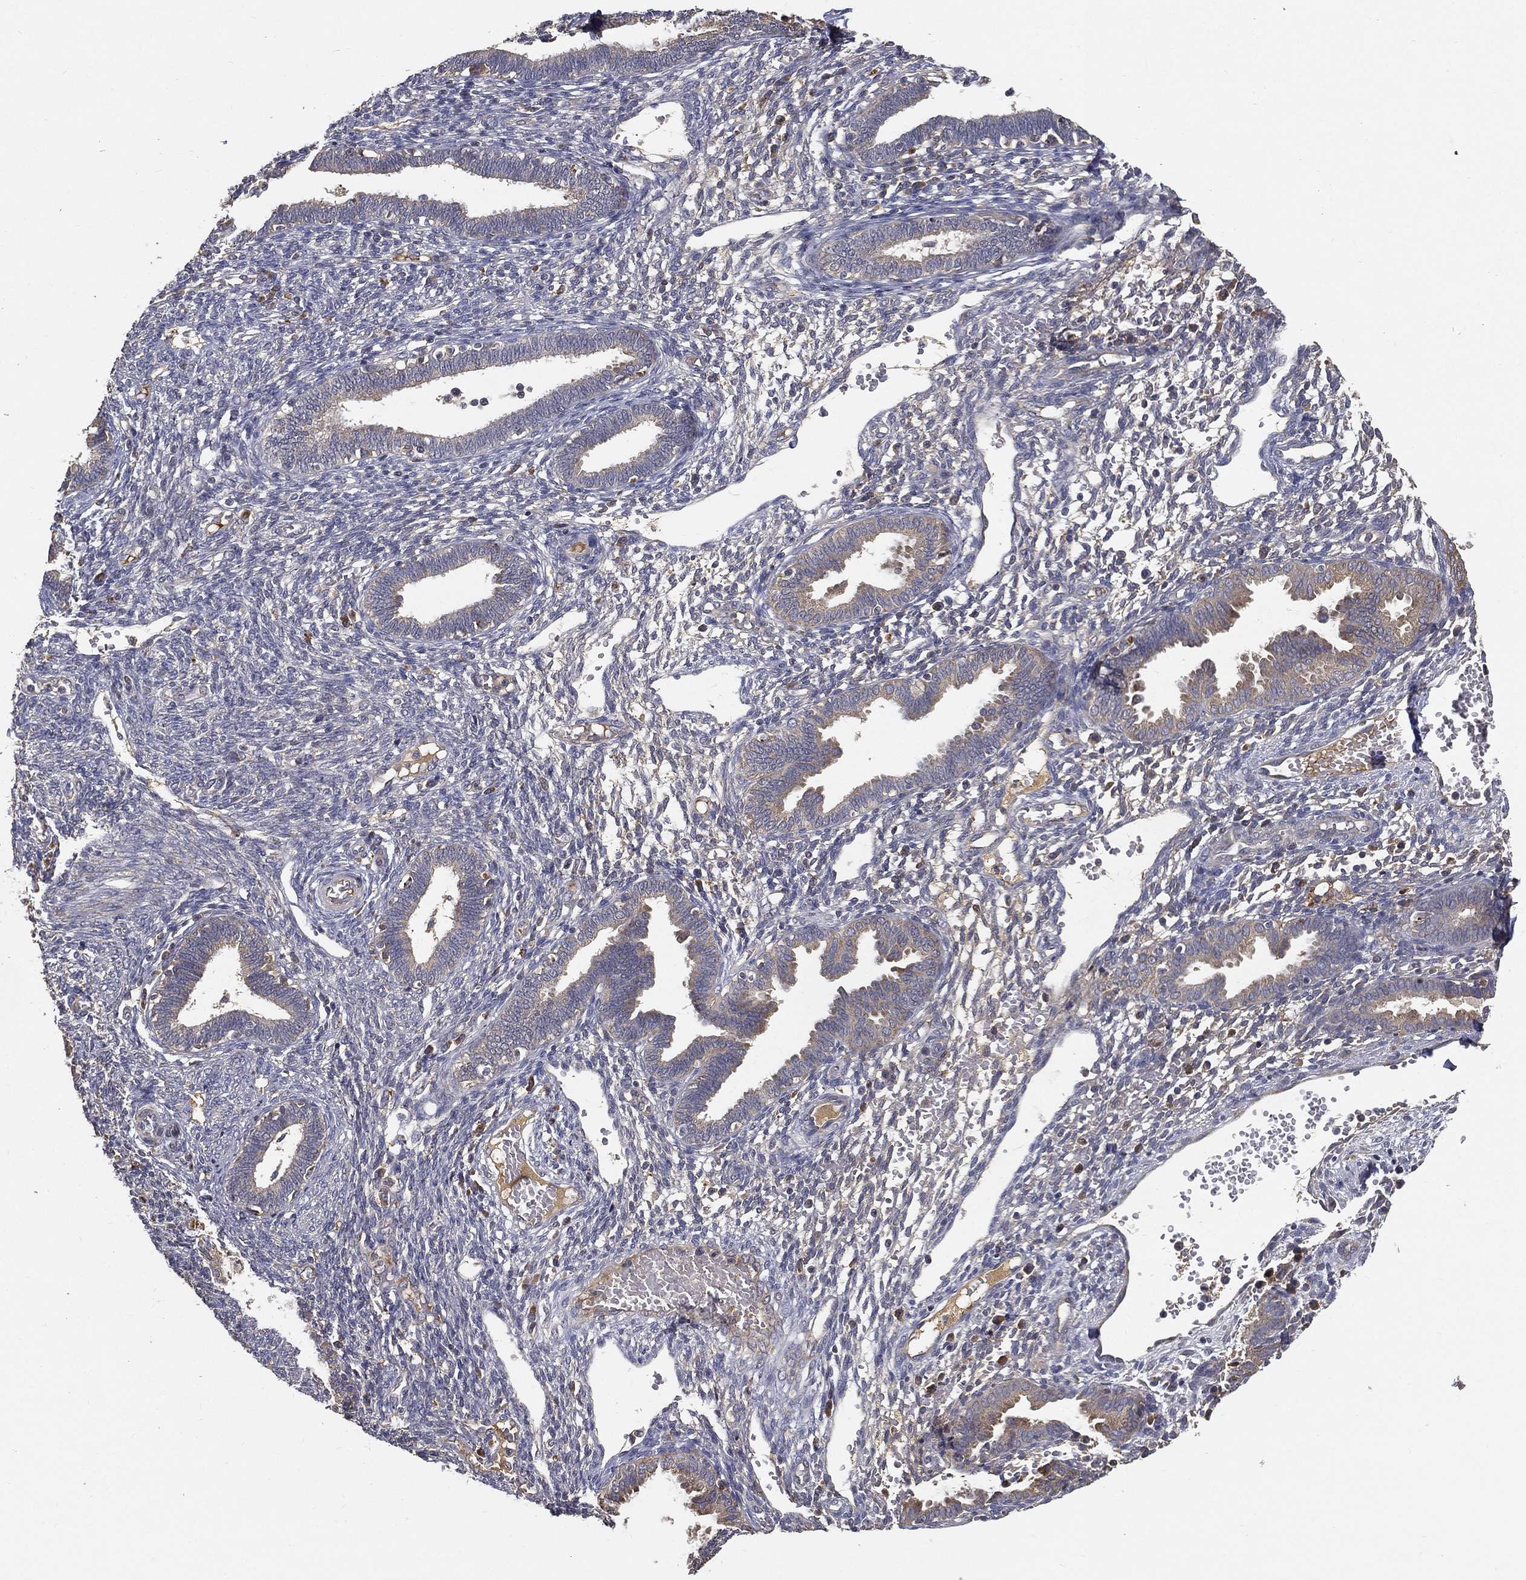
{"staining": {"intensity": "negative", "quantity": "none", "location": "none"}, "tissue": "endometrium", "cell_type": "Cells in endometrial stroma", "image_type": "normal", "snomed": [{"axis": "morphology", "description": "Normal tissue, NOS"}, {"axis": "topography", "description": "Endometrium"}], "caption": "Protein analysis of normal endometrium displays no significant positivity in cells in endometrial stroma. (Immunohistochemistry, brightfield microscopy, high magnification).", "gene": "MT", "patient": {"sex": "female", "age": 42}}